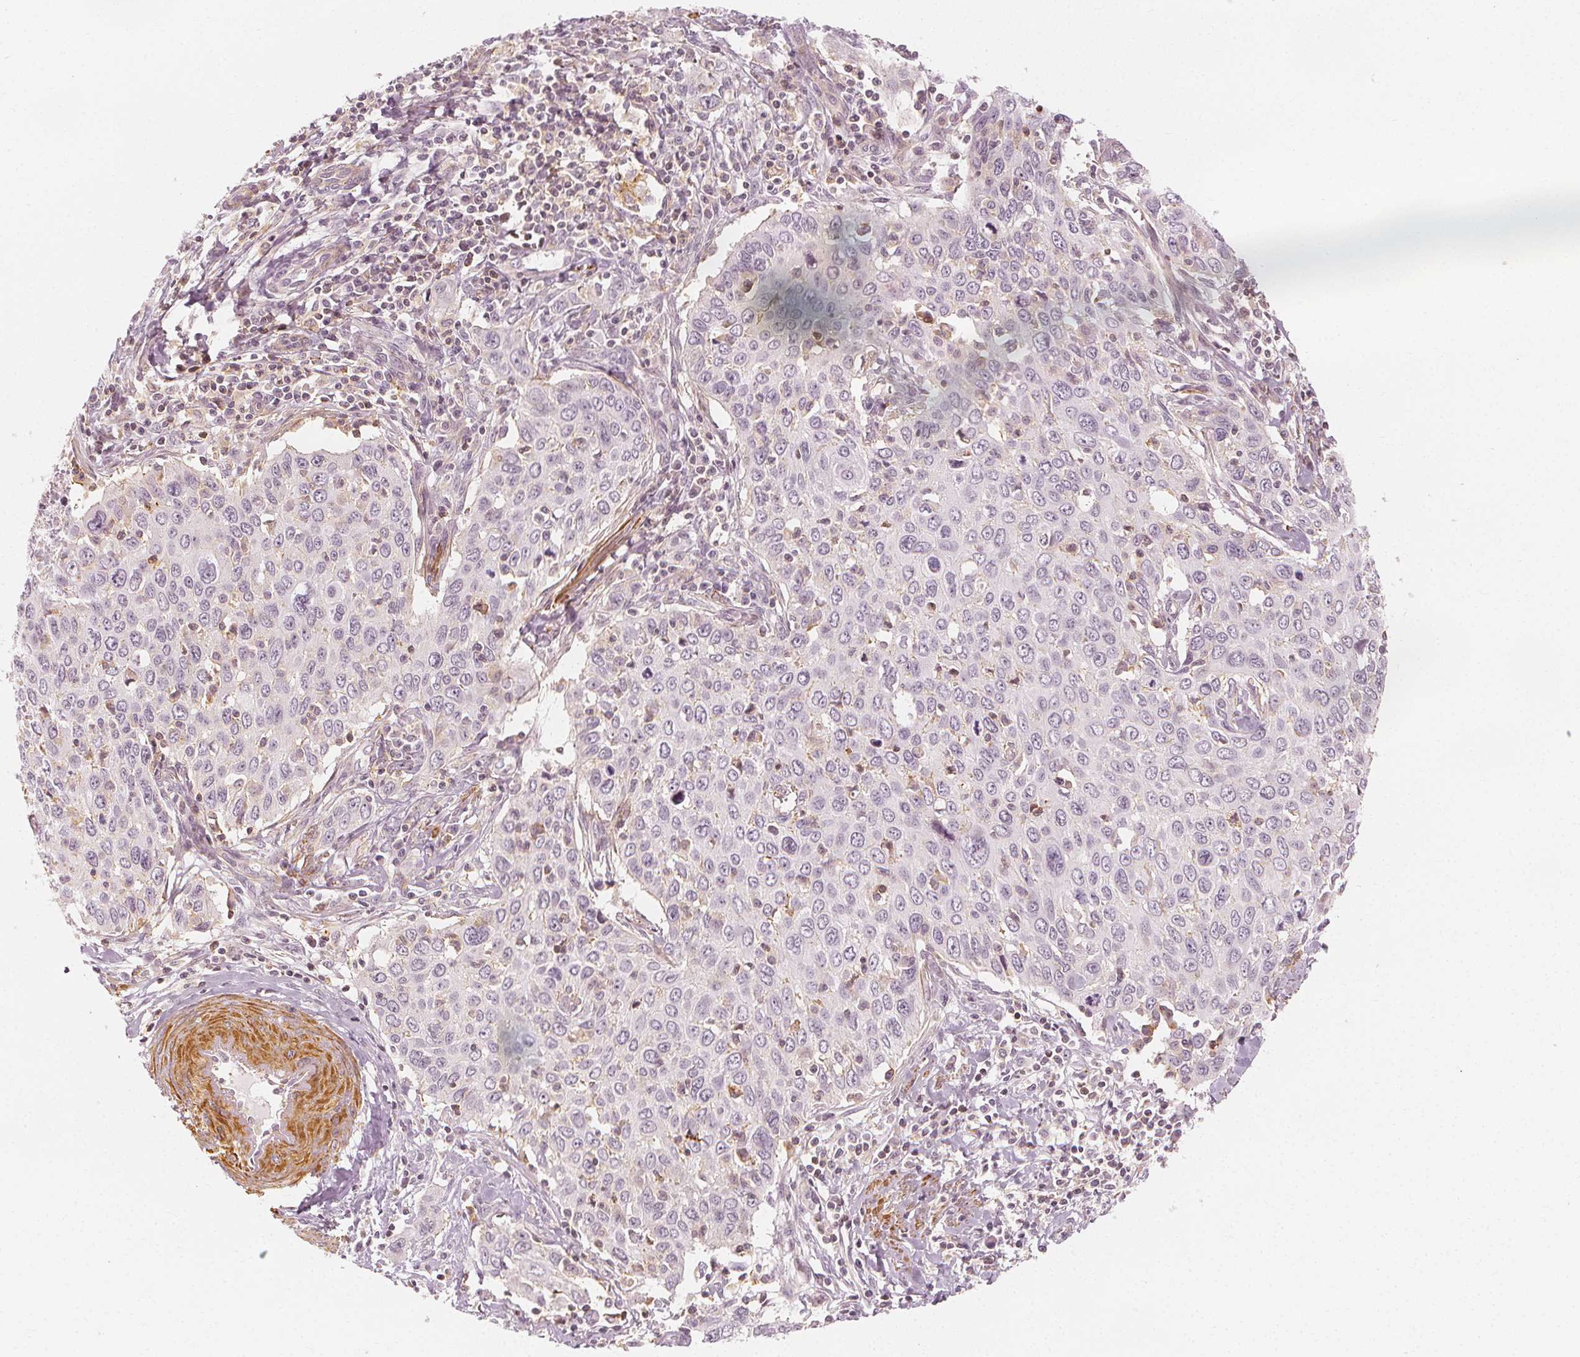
{"staining": {"intensity": "negative", "quantity": "none", "location": "none"}, "tissue": "cervical cancer", "cell_type": "Tumor cells", "image_type": "cancer", "snomed": [{"axis": "morphology", "description": "Squamous cell carcinoma, NOS"}, {"axis": "topography", "description": "Cervix"}], "caption": "Immunohistochemical staining of cervical cancer demonstrates no significant positivity in tumor cells. Brightfield microscopy of IHC stained with DAB (brown) and hematoxylin (blue), captured at high magnification.", "gene": "ARHGAP26", "patient": {"sex": "female", "age": 38}}